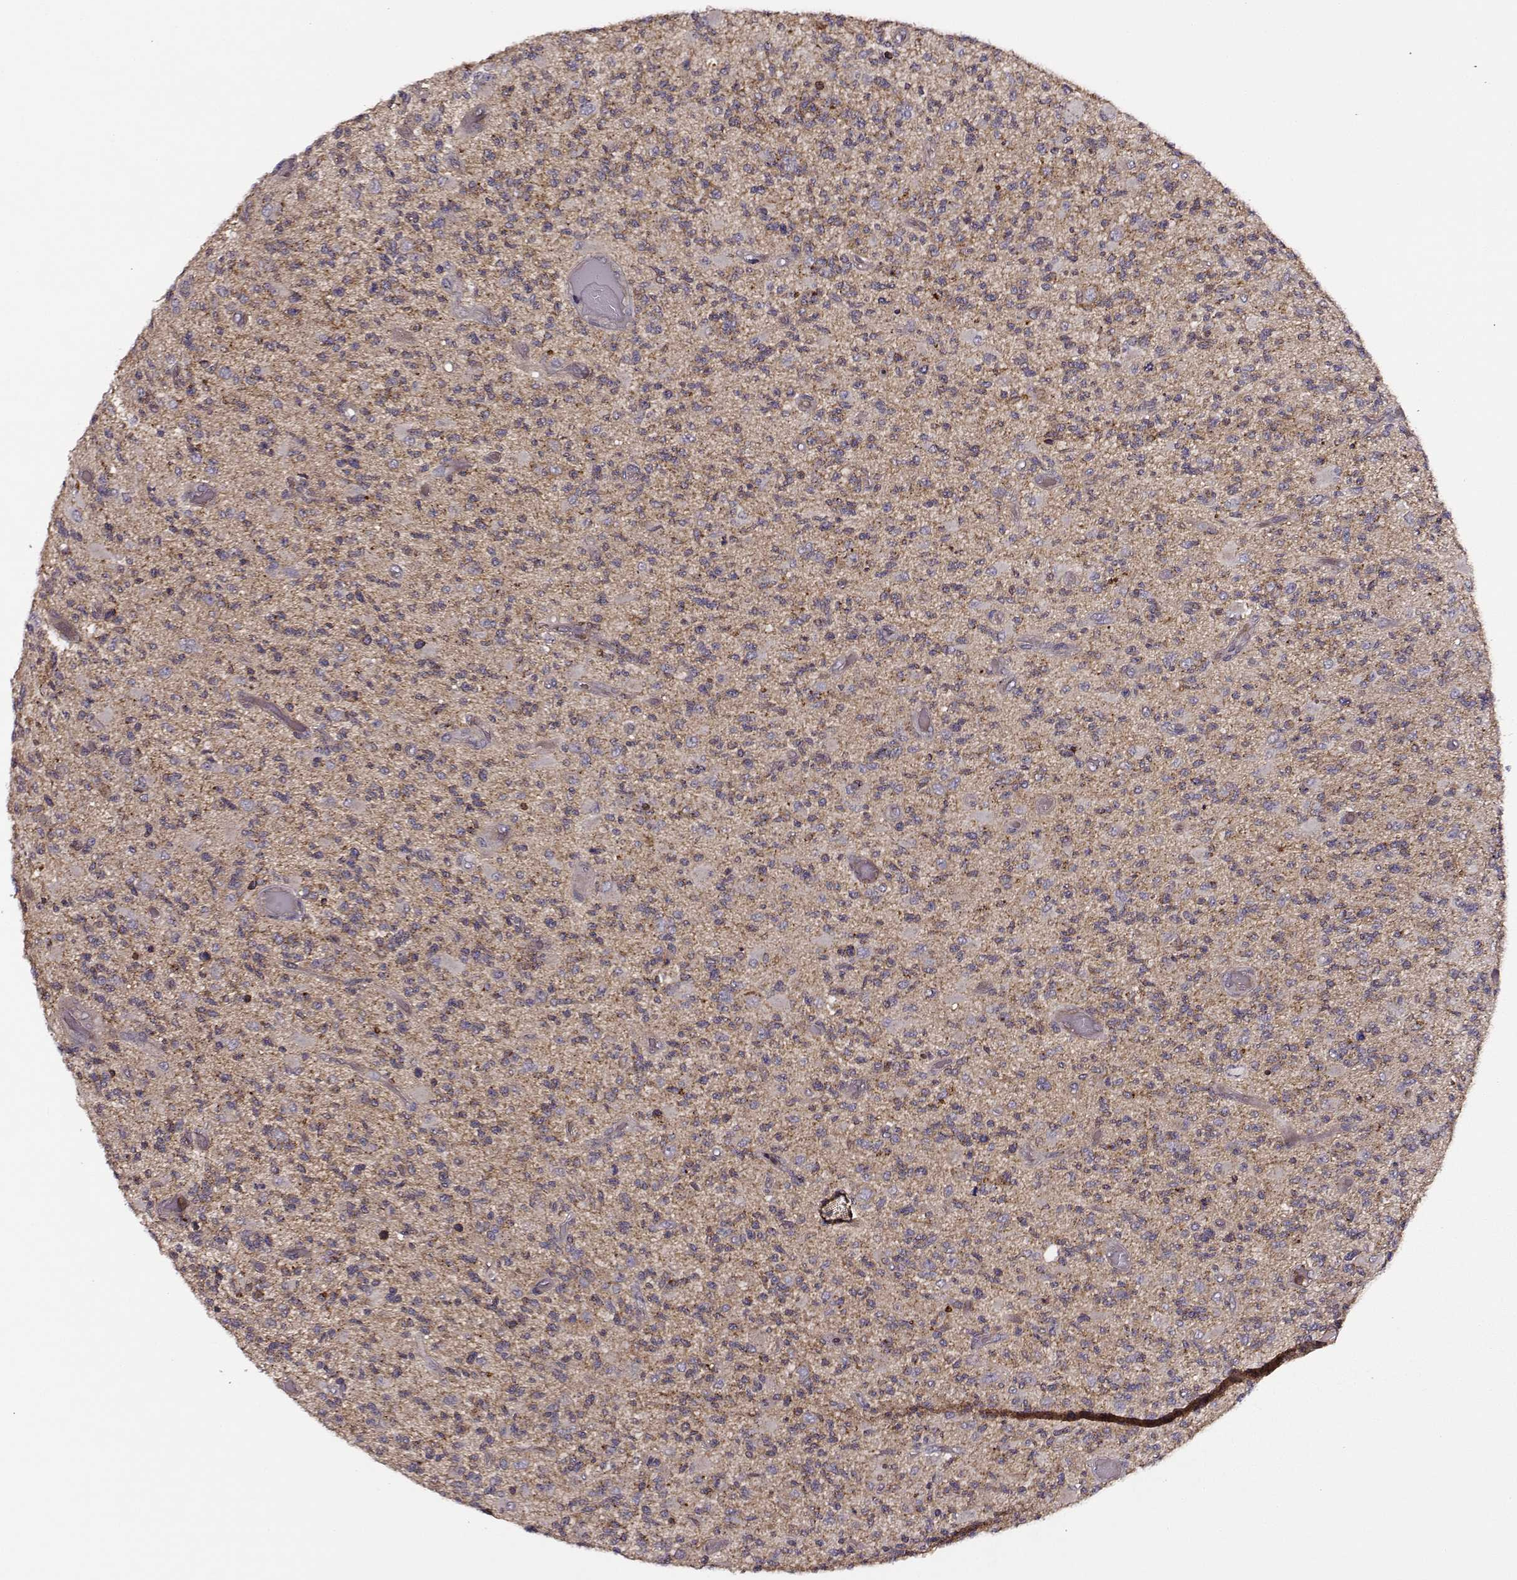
{"staining": {"intensity": "negative", "quantity": "none", "location": "none"}, "tissue": "glioma", "cell_type": "Tumor cells", "image_type": "cancer", "snomed": [{"axis": "morphology", "description": "Glioma, malignant, High grade"}, {"axis": "topography", "description": "Brain"}], "caption": "Glioma was stained to show a protein in brown. There is no significant positivity in tumor cells. The staining is performed using DAB (3,3'-diaminobenzidine) brown chromogen with nuclei counter-stained in using hematoxylin.", "gene": "IFRD2", "patient": {"sex": "female", "age": 63}}